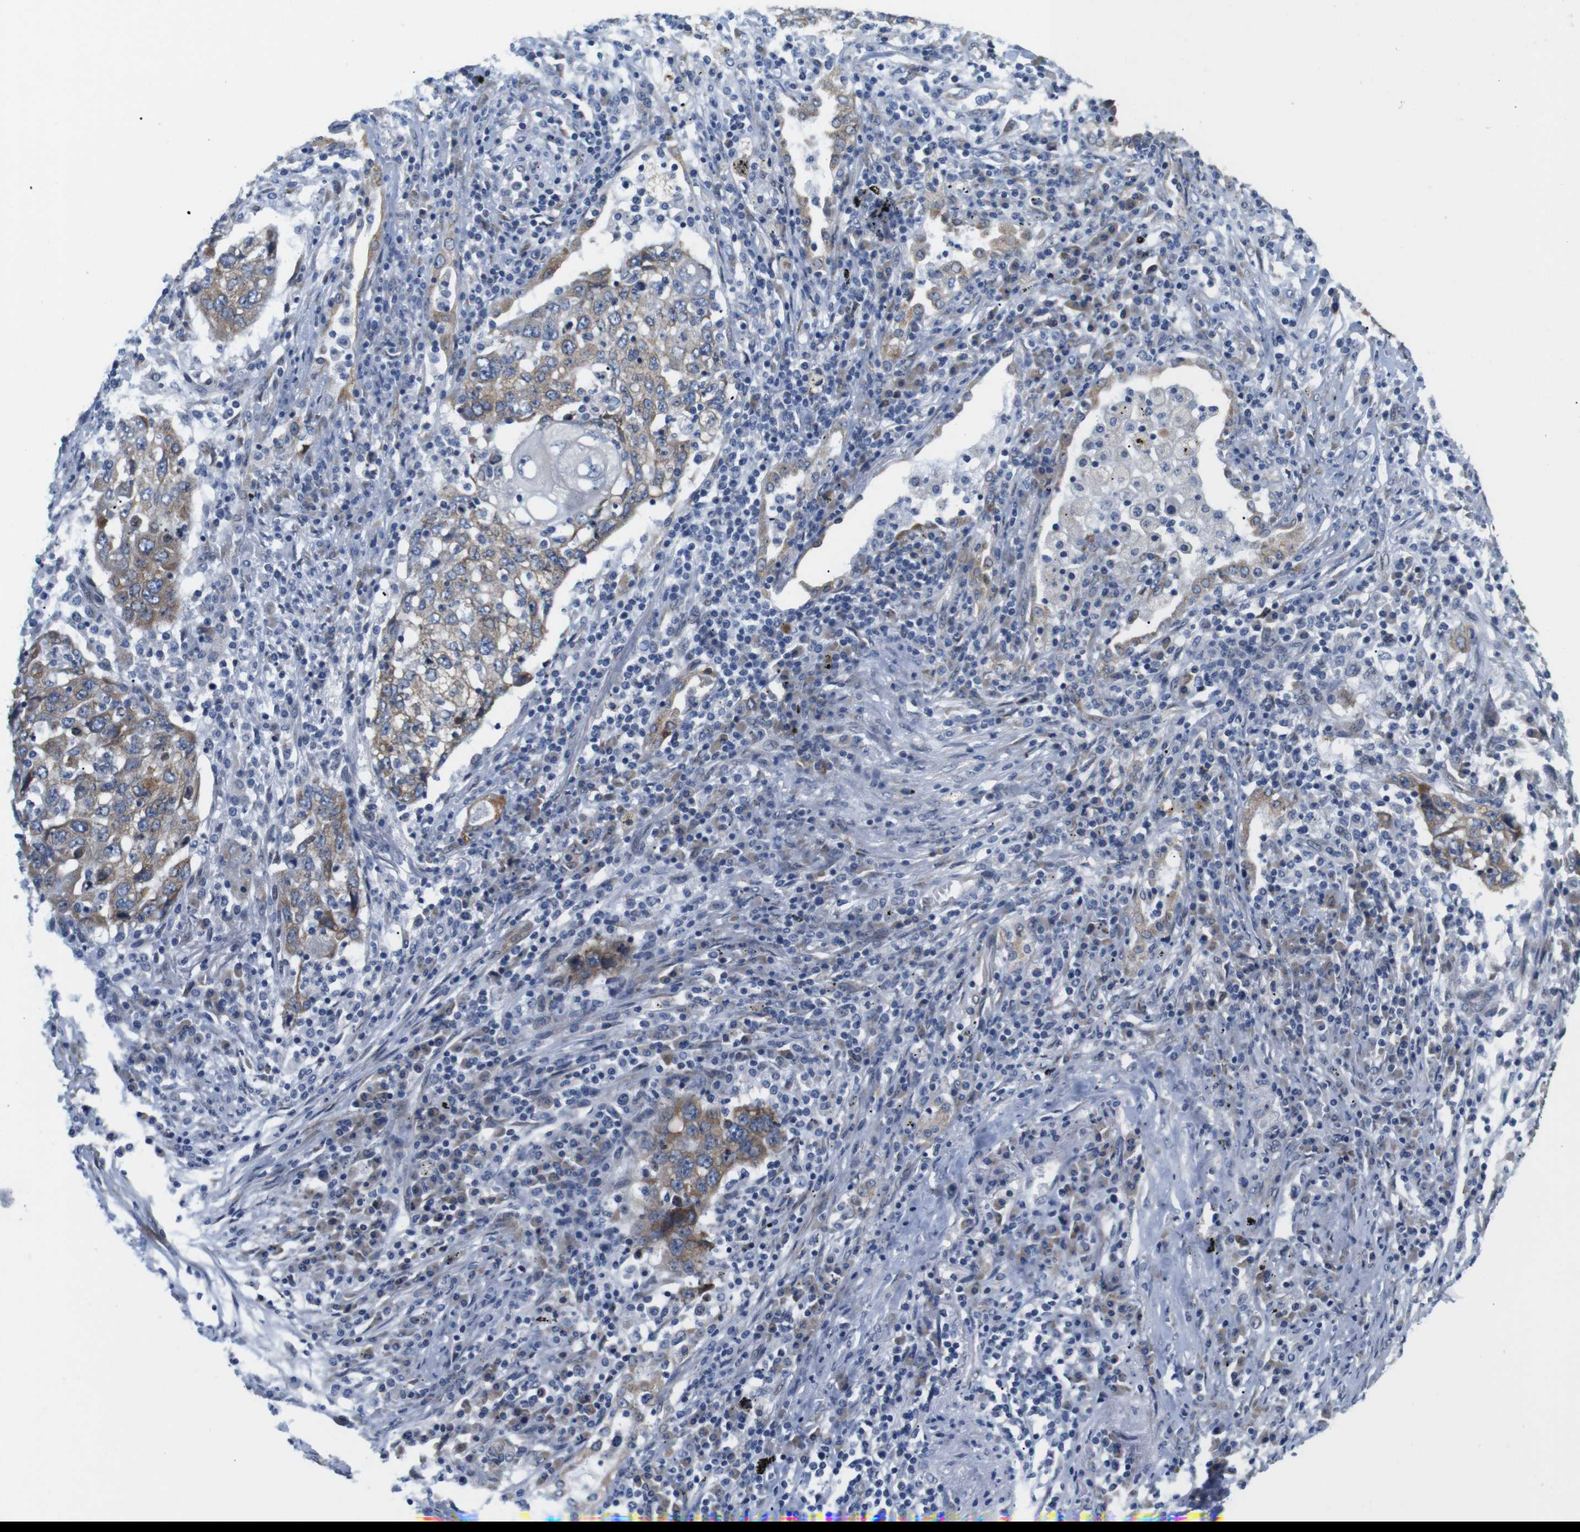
{"staining": {"intensity": "moderate", "quantity": "<25%", "location": "cytoplasmic/membranous"}, "tissue": "lung cancer", "cell_type": "Tumor cells", "image_type": "cancer", "snomed": [{"axis": "morphology", "description": "Squamous cell carcinoma, NOS"}, {"axis": "topography", "description": "Lung"}], "caption": "Immunohistochemical staining of squamous cell carcinoma (lung) shows moderate cytoplasmic/membranous protein staining in about <25% of tumor cells.", "gene": "HACD3", "patient": {"sex": "female", "age": 63}}